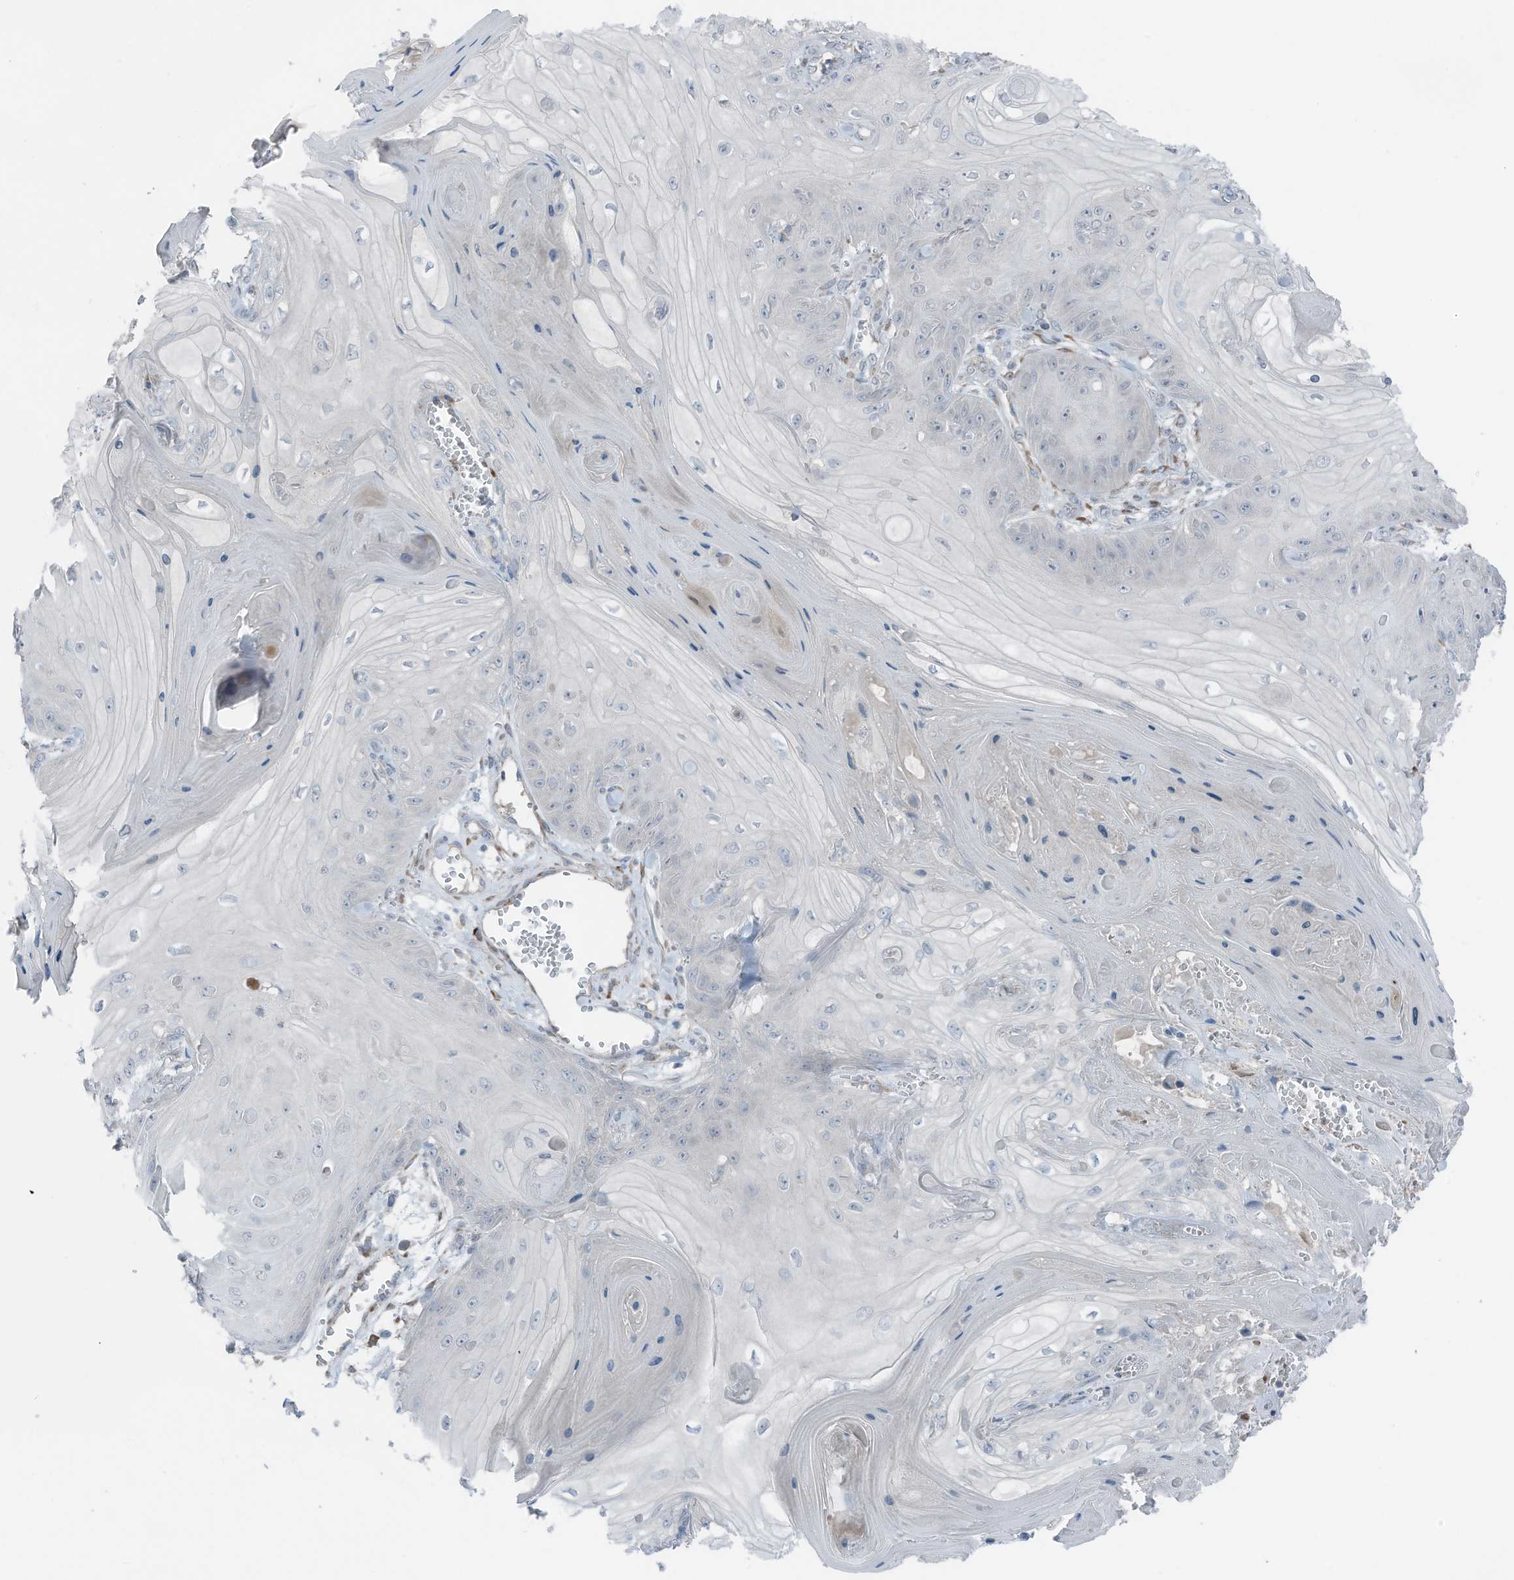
{"staining": {"intensity": "negative", "quantity": "none", "location": "none"}, "tissue": "skin cancer", "cell_type": "Tumor cells", "image_type": "cancer", "snomed": [{"axis": "morphology", "description": "Squamous cell carcinoma, NOS"}, {"axis": "topography", "description": "Skin"}], "caption": "Squamous cell carcinoma (skin) stained for a protein using immunohistochemistry (IHC) shows no positivity tumor cells.", "gene": "ARHGEF33", "patient": {"sex": "male", "age": 74}}